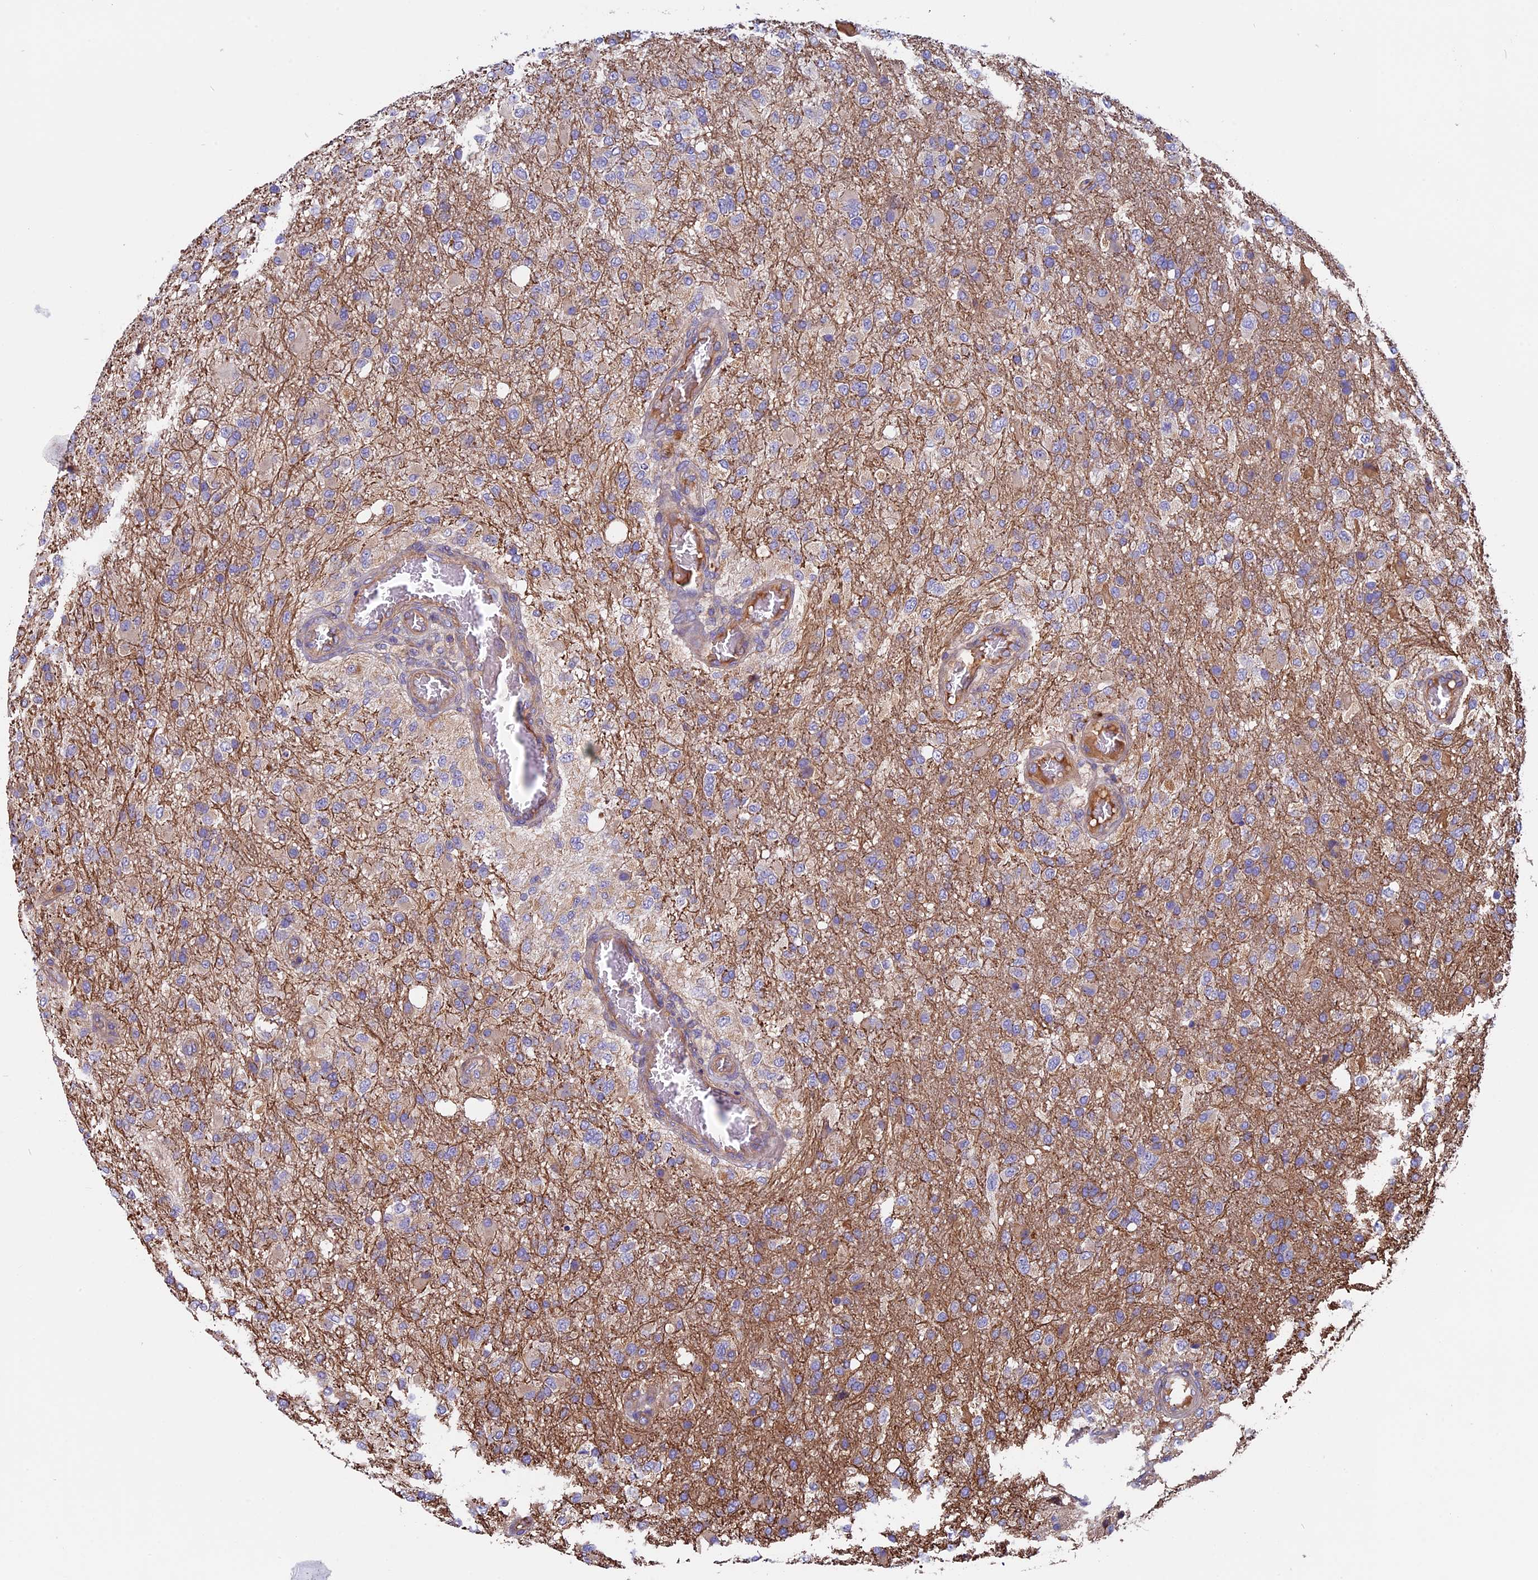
{"staining": {"intensity": "weak", "quantity": "<25%", "location": "cytoplasmic/membranous"}, "tissue": "glioma", "cell_type": "Tumor cells", "image_type": "cancer", "snomed": [{"axis": "morphology", "description": "Glioma, malignant, High grade"}, {"axis": "topography", "description": "Brain"}], "caption": "Image shows no significant protein expression in tumor cells of glioma. (DAB immunohistochemistry, high magnification).", "gene": "CCDC153", "patient": {"sex": "female", "age": 74}}